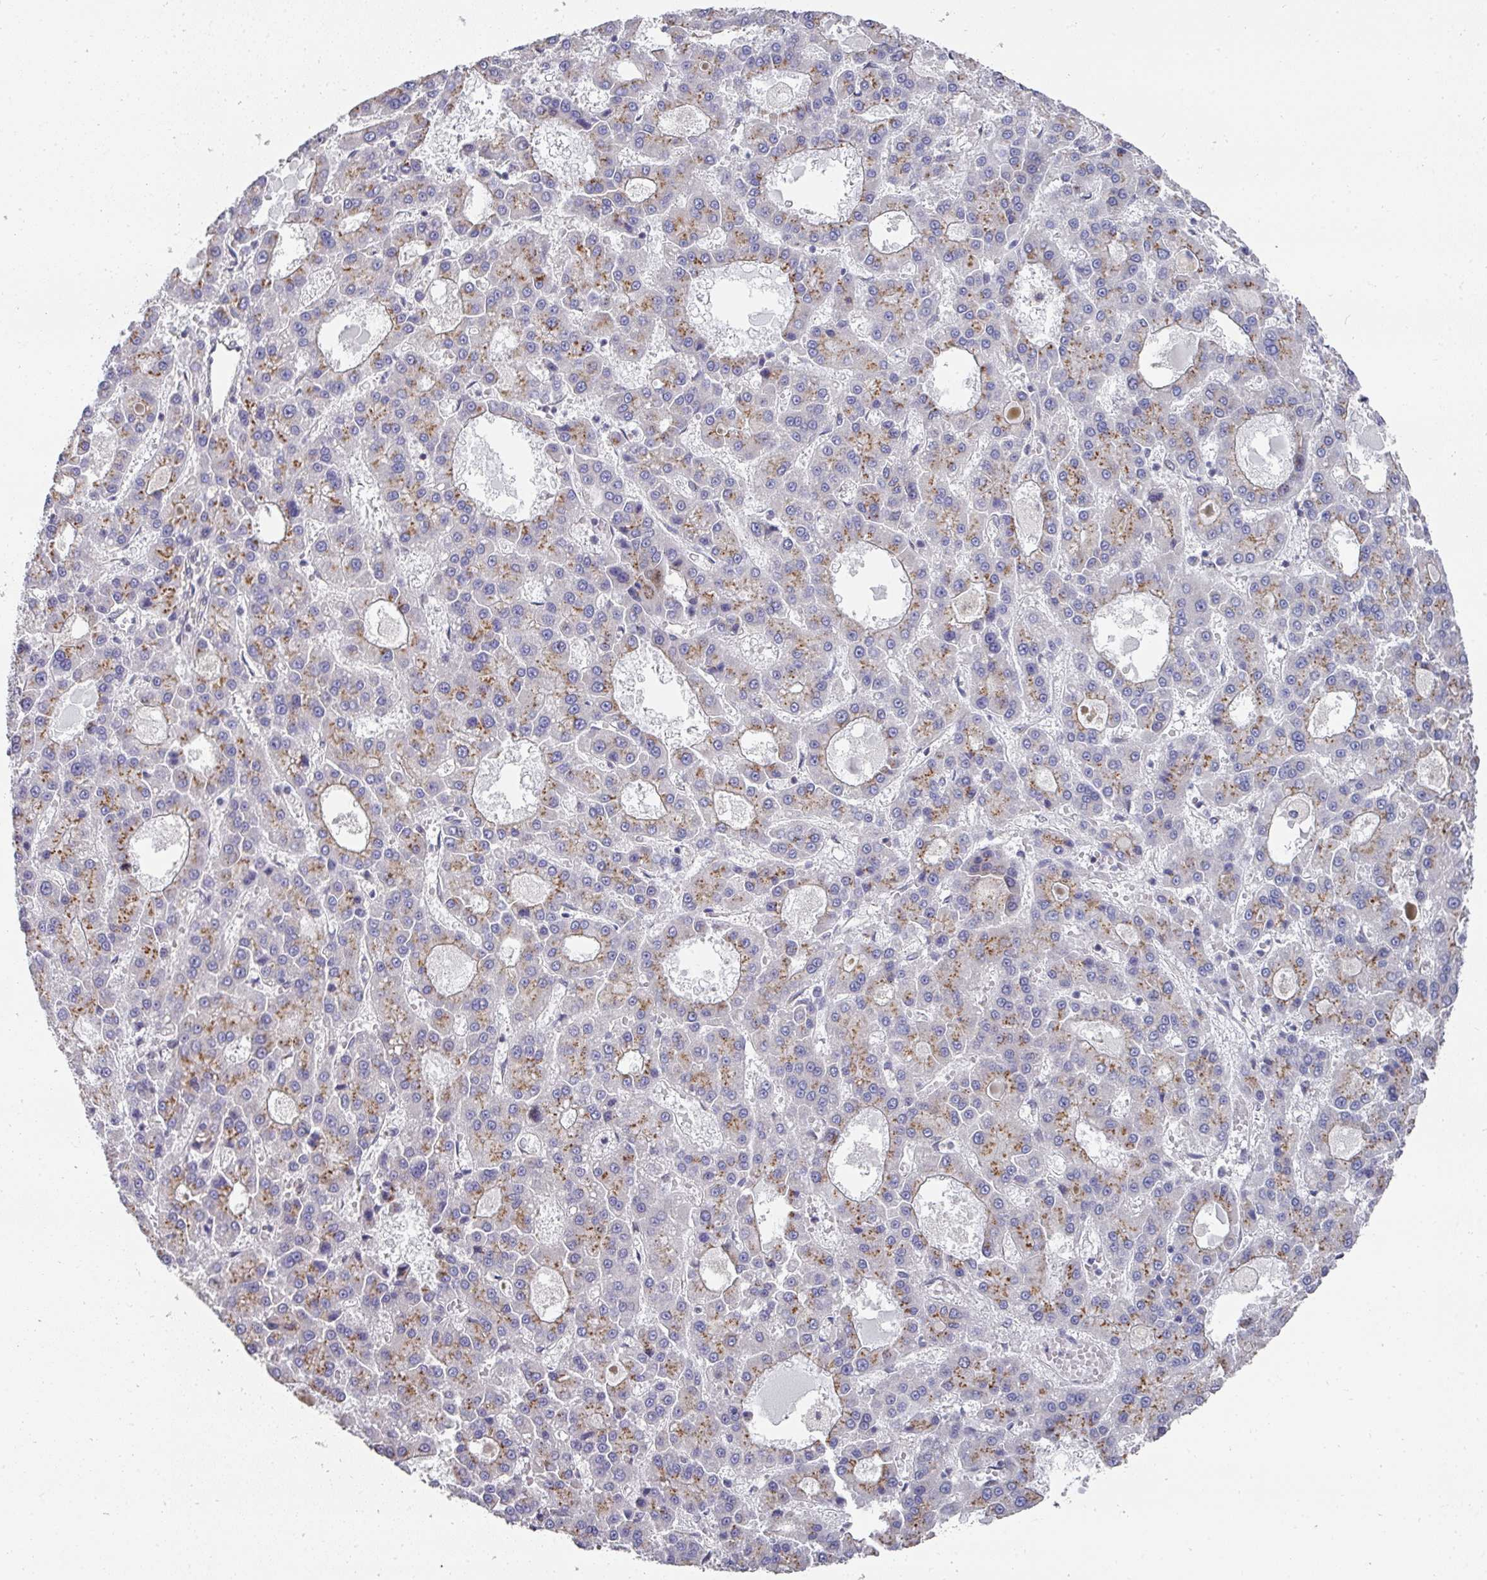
{"staining": {"intensity": "moderate", "quantity": "25%-75%", "location": "cytoplasmic/membranous"}, "tissue": "liver cancer", "cell_type": "Tumor cells", "image_type": "cancer", "snomed": [{"axis": "morphology", "description": "Carcinoma, Hepatocellular, NOS"}, {"axis": "topography", "description": "Liver"}], "caption": "Immunohistochemistry (IHC) (DAB) staining of liver cancer exhibits moderate cytoplasmic/membranous protein expression in approximately 25%-75% of tumor cells. Using DAB (brown) and hematoxylin (blue) stains, captured at high magnification using brightfield microscopy.", "gene": "C18orf25", "patient": {"sex": "male", "age": 70}}